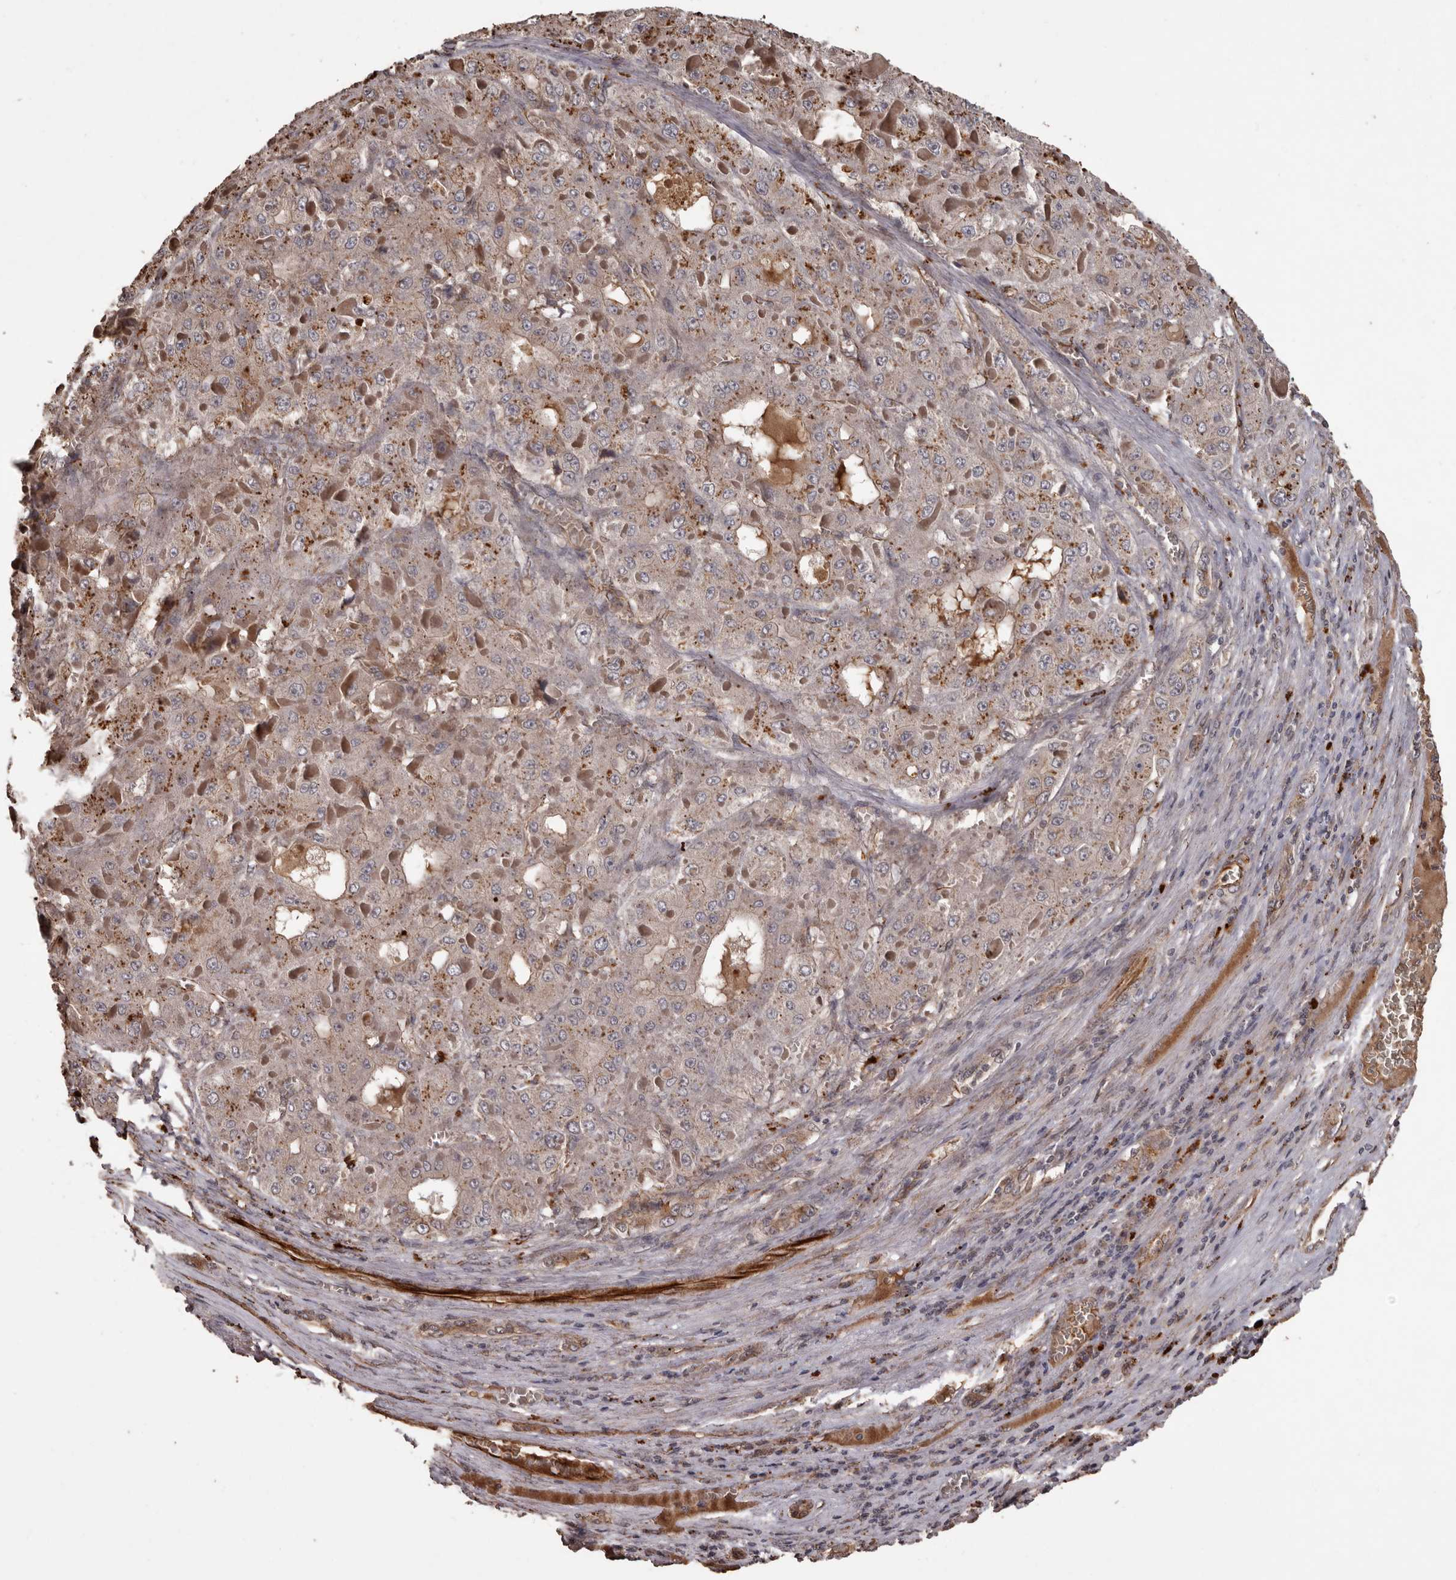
{"staining": {"intensity": "weak", "quantity": ">75%", "location": "cytoplasmic/membranous"}, "tissue": "liver cancer", "cell_type": "Tumor cells", "image_type": "cancer", "snomed": [{"axis": "morphology", "description": "Carcinoma, Hepatocellular, NOS"}, {"axis": "topography", "description": "Liver"}], "caption": "Protein expression analysis of liver cancer shows weak cytoplasmic/membranous expression in approximately >75% of tumor cells. The staining was performed using DAB (3,3'-diaminobenzidine), with brown indicating positive protein expression. Nuclei are stained blue with hematoxylin.", "gene": "BRAT1", "patient": {"sex": "female", "age": 73}}